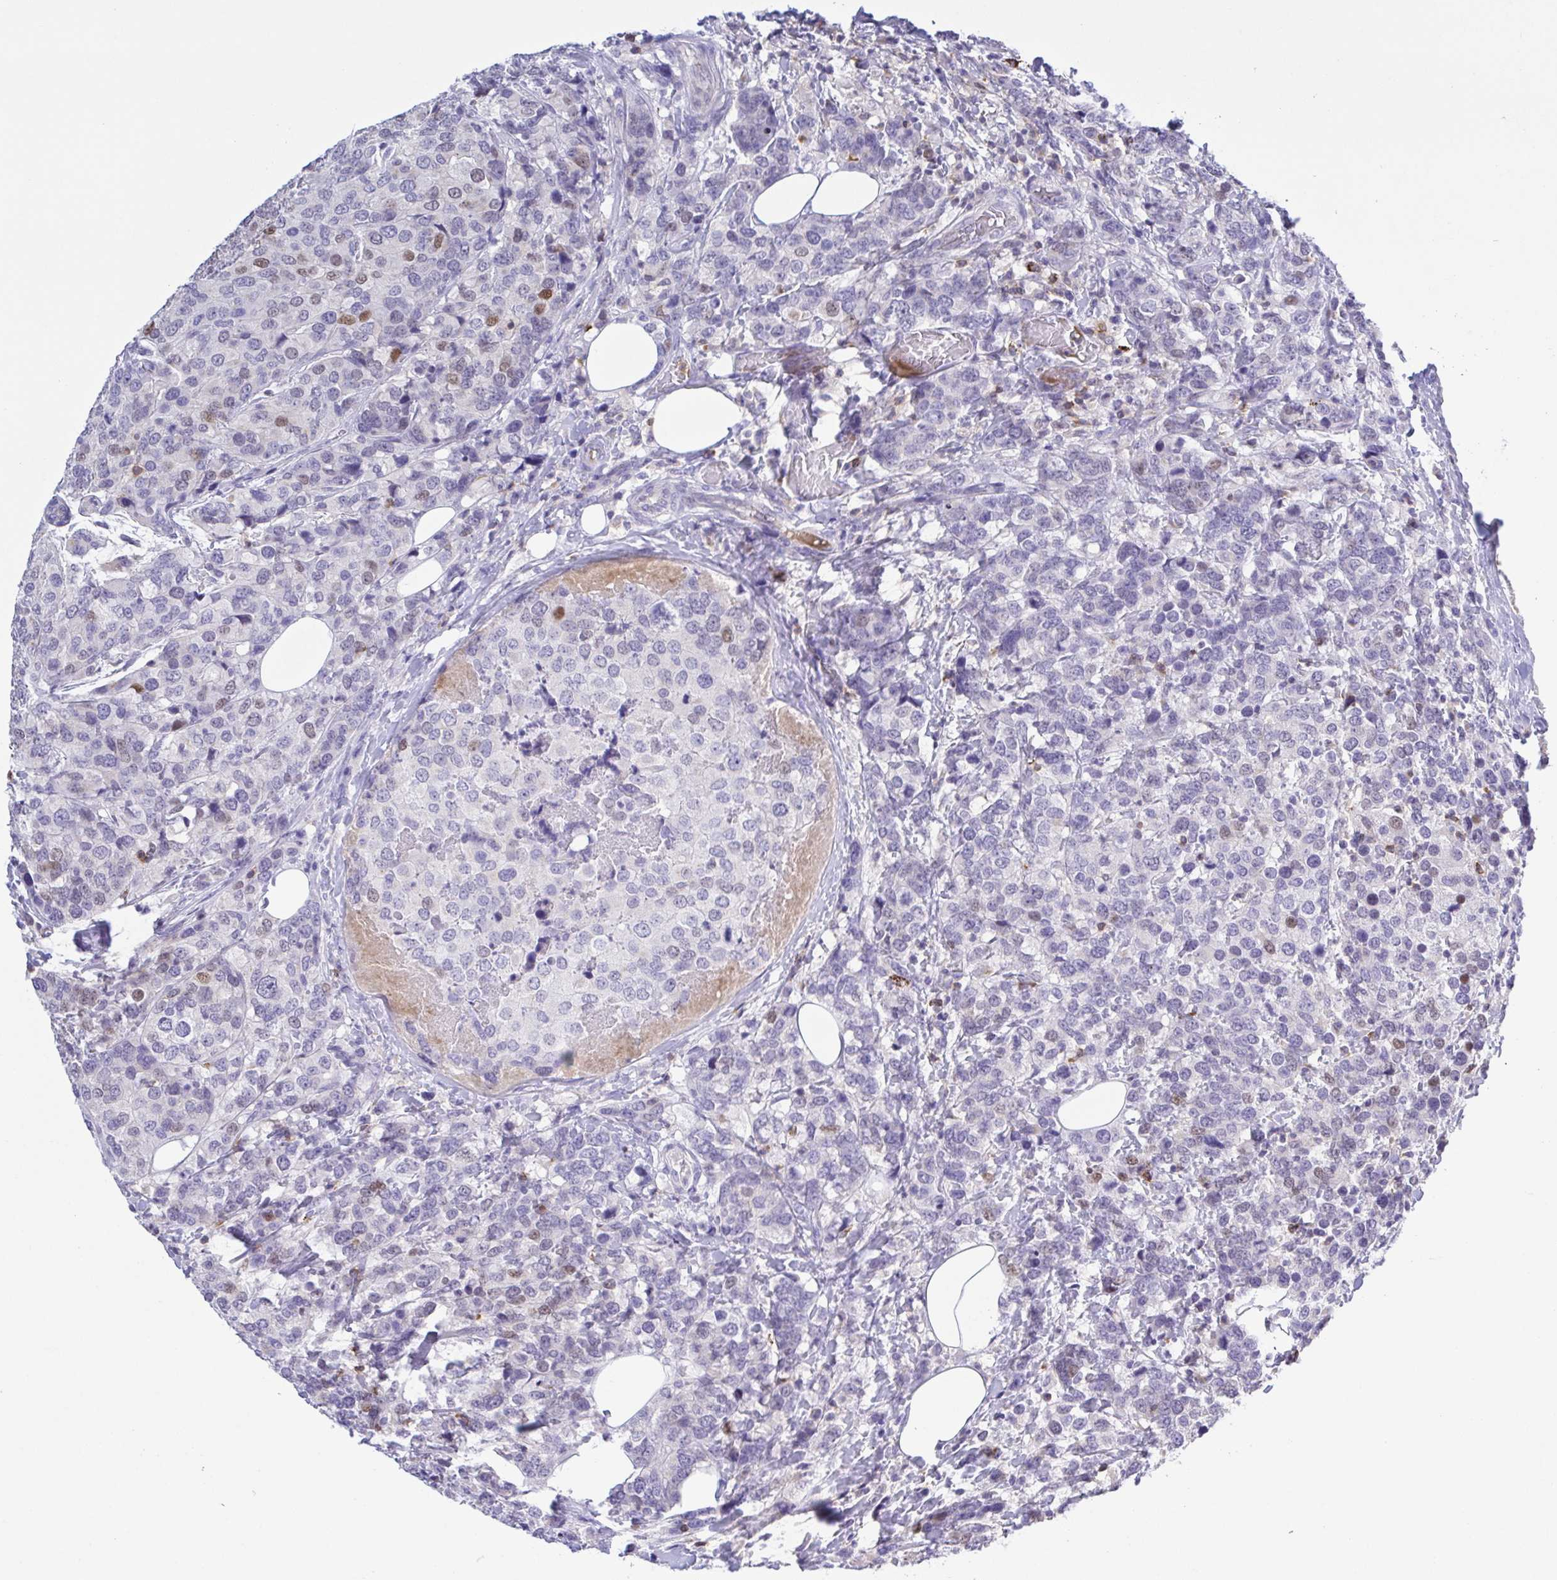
{"staining": {"intensity": "negative", "quantity": "none", "location": "none"}, "tissue": "breast cancer", "cell_type": "Tumor cells", "image_type": "cancer", "snomed": [{"axis": "morphology", "description": "Lobular carcinoma"}, {"axis": "topography", "description": "Breast"}], "caption": "Tumor cells show no significant staining in breast lobular carcinoma.", "gene": "PGLYRP1", "patient": {"sex": "female", "age": 59}}